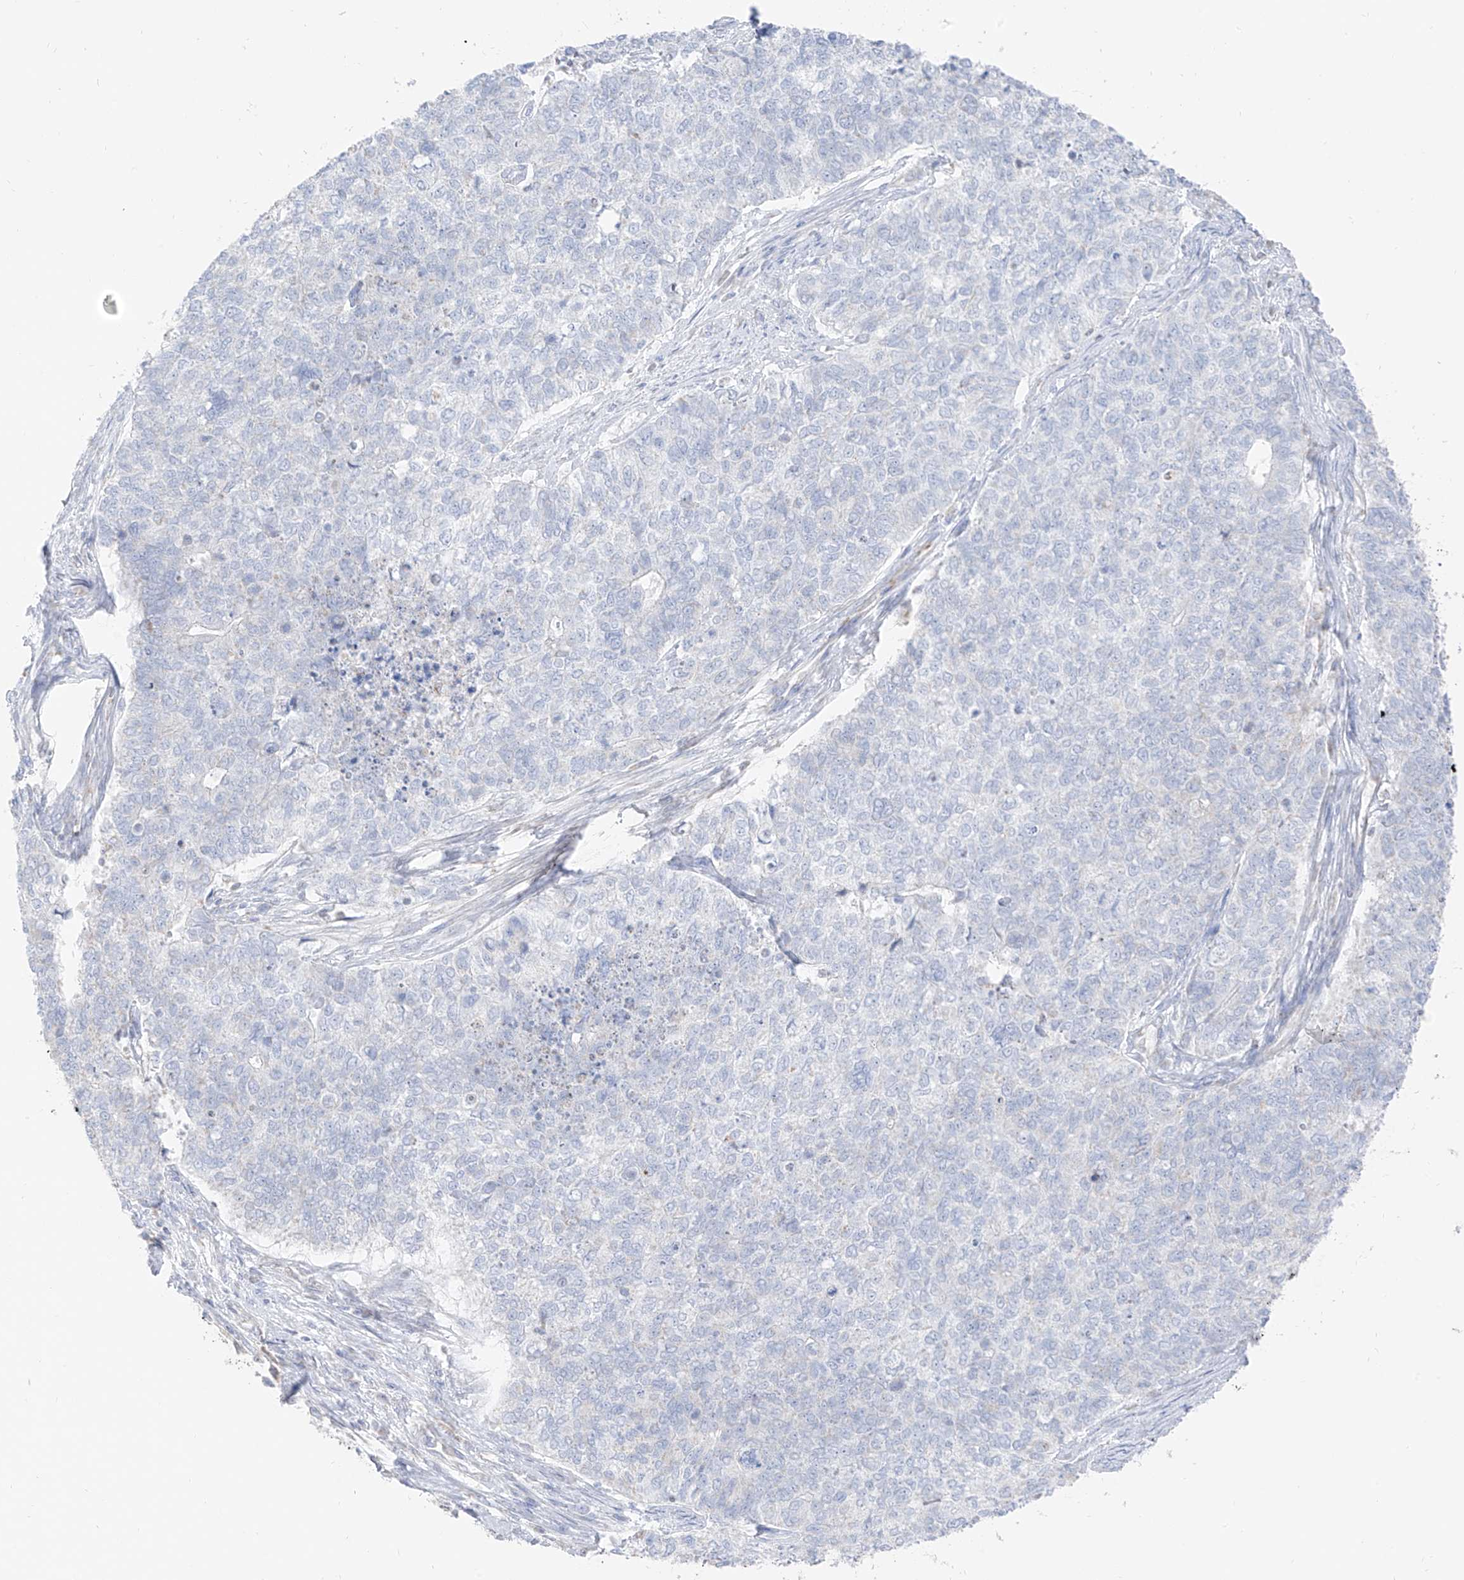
{"staining": {"intensity": "negative", "quantity": "none", "location": "none"}, "tissue": "cervical cancer", "cell_type": "Tumor cells", "image_type": "cancer", "snomed": [{"axis": "morphology", "description": "Squamous cell carcinoma, NOS"}, {"axis": "topography", "description": "Cervix"}], "caption": "Cervical cancer was stained to show a protein in brown. There is no significant expression in tumor cells.", "gene": "ETHE1", "patient": {"sex": "female", "age": 63}}